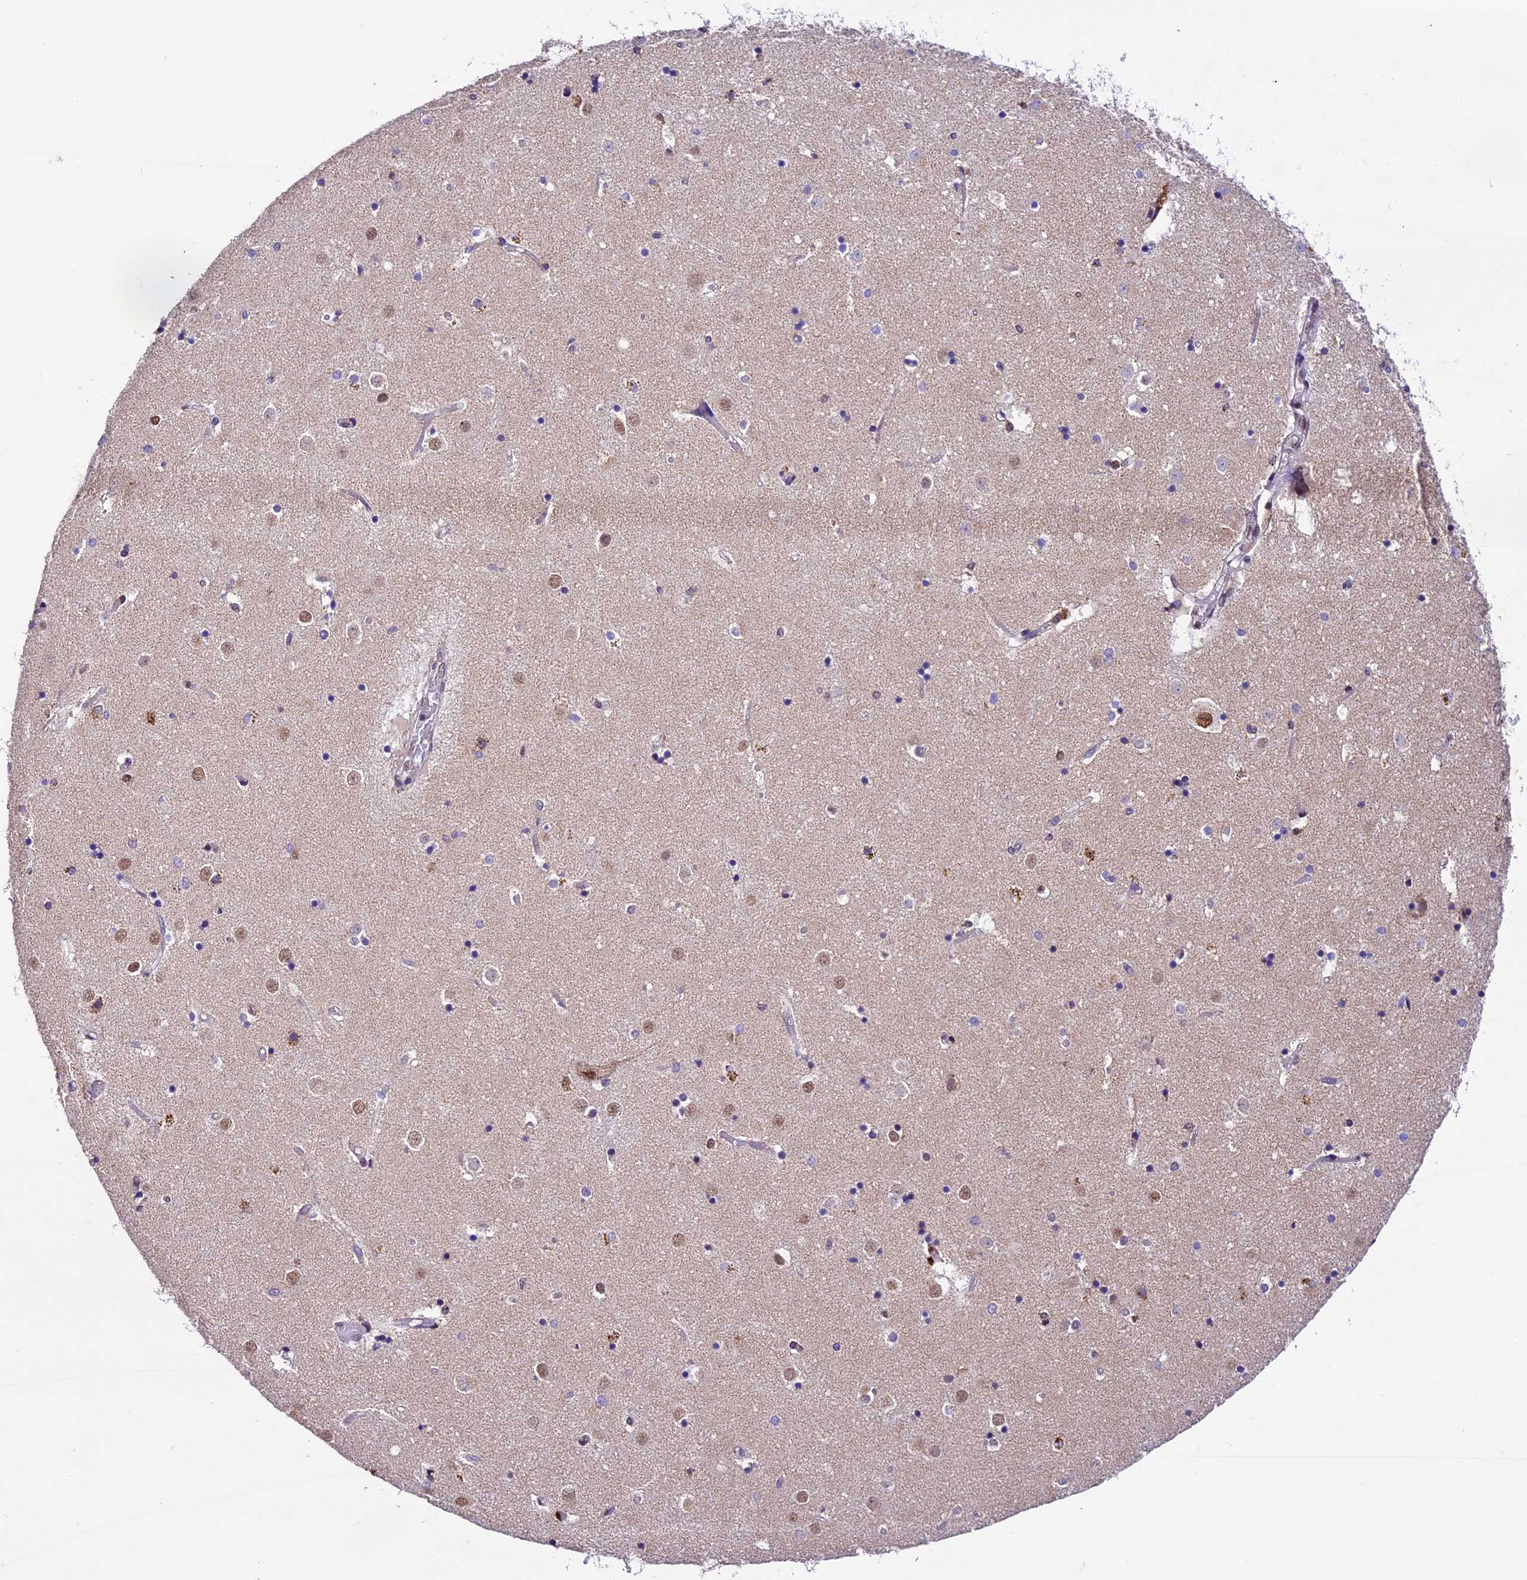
{"staining": {"intensity": "moderate", "quantity": "<25%", "location": "nuclear"}, "tissue": "caudate", "cell_type": "Glial cells", "image_type": "normal", "snomed": [{"axis": "morphology", "description": "Normal tissue, NOS"}, {"axis": "topography", "description": "Lateral ventricle wall"}], "caption": "The image demonstrates staining of unremarkable caudate, revealing moderate nuclear protein staining (brown color) within glial cells.", "gene": "CARS2", "patient": {"sex": "female", "age": 52}}